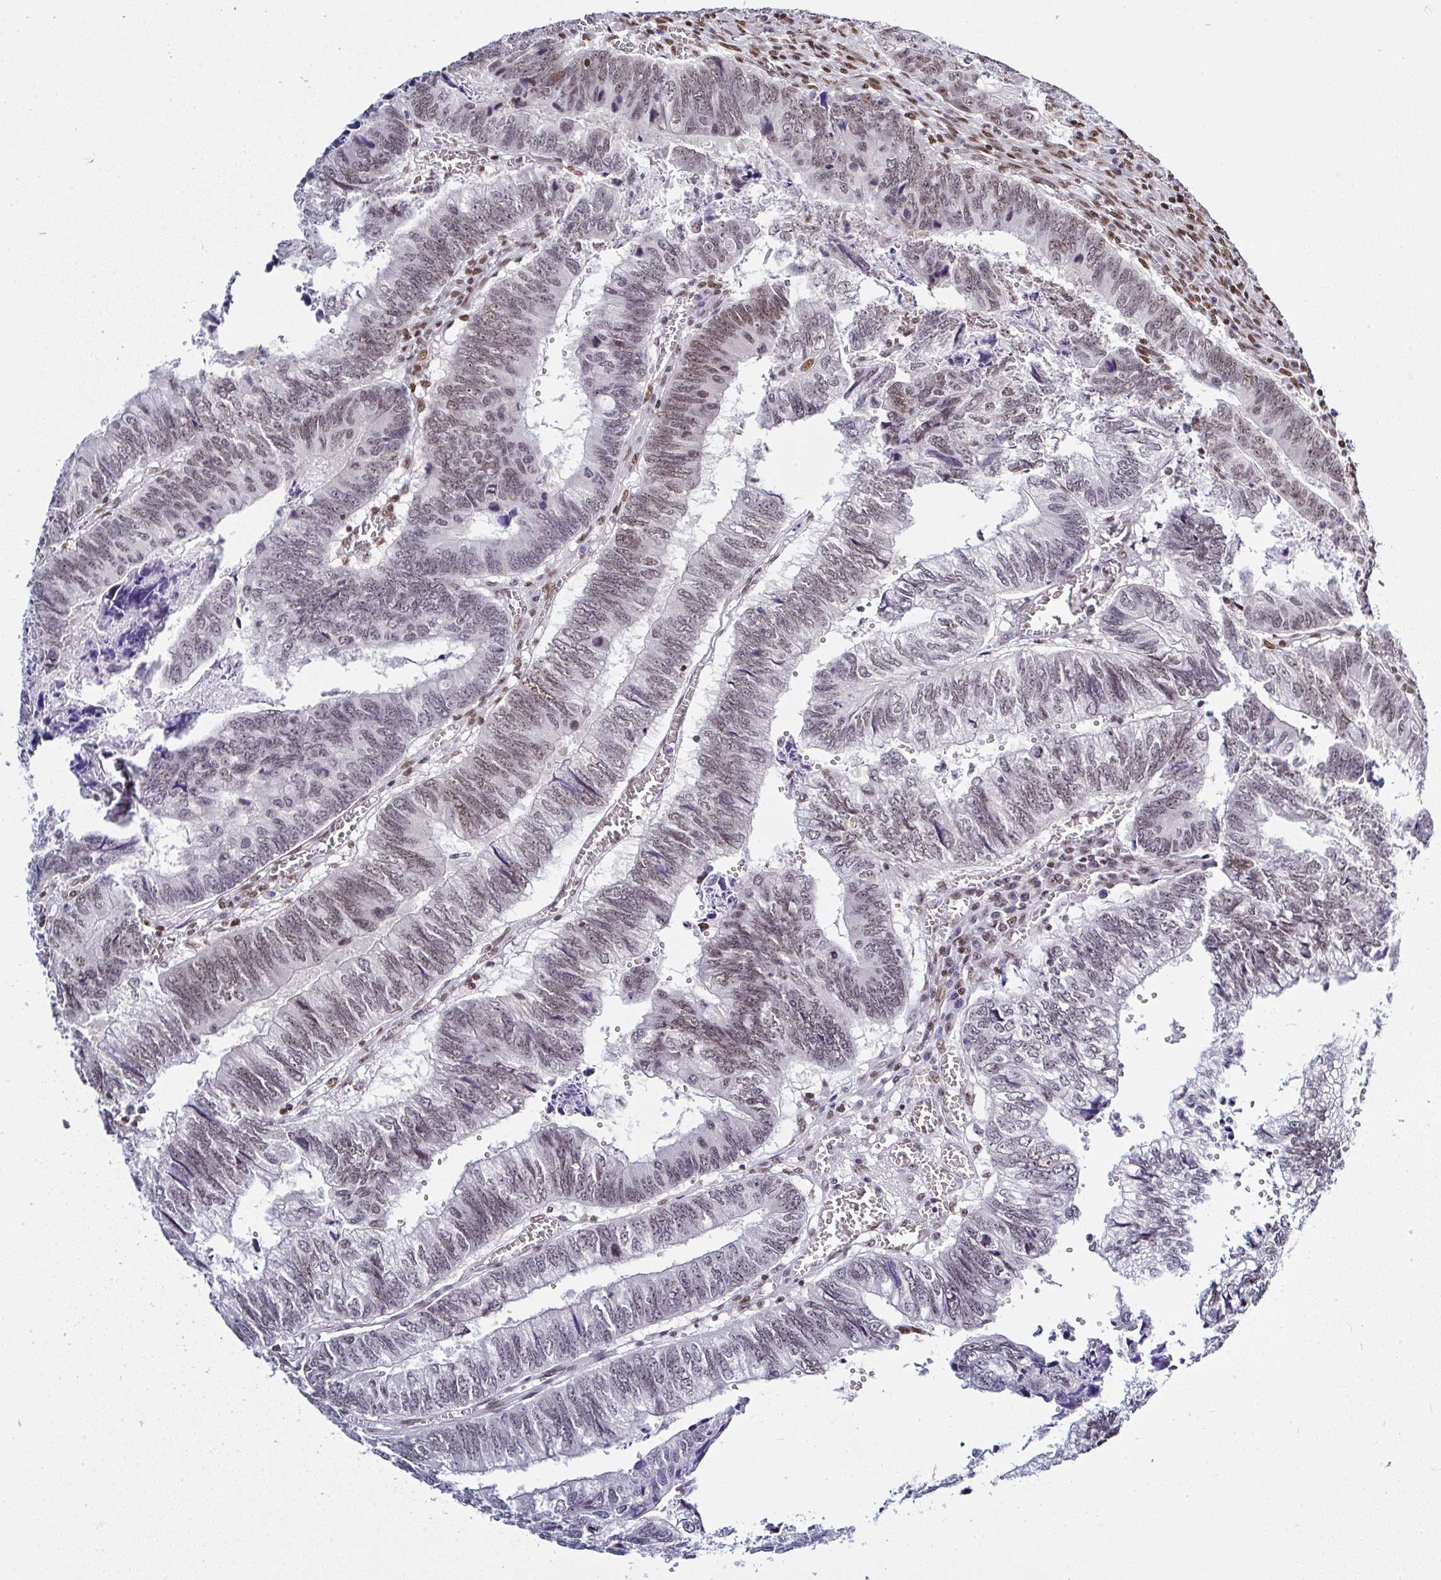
{"staining": {"intensity": "moderate", "quantity": "25%-75%", "location": "nuclear"}, "tissue": "colorectal cancer", "cell_type": "Tumor cells", "image_type": "cancer", "snomed": [{"axis": "morphology", "description": "Adenocarcinoma, NOS"}, {"axis": "topography", "description": "Colon"}], "caption": "This micrograph shows IHC staining of colorectal cancer, with medium moderate nuclear staining in approximately 25%-75% of tumor cells.", "gene": "DR1", "patient": {"sex": "male", "age": 86}}